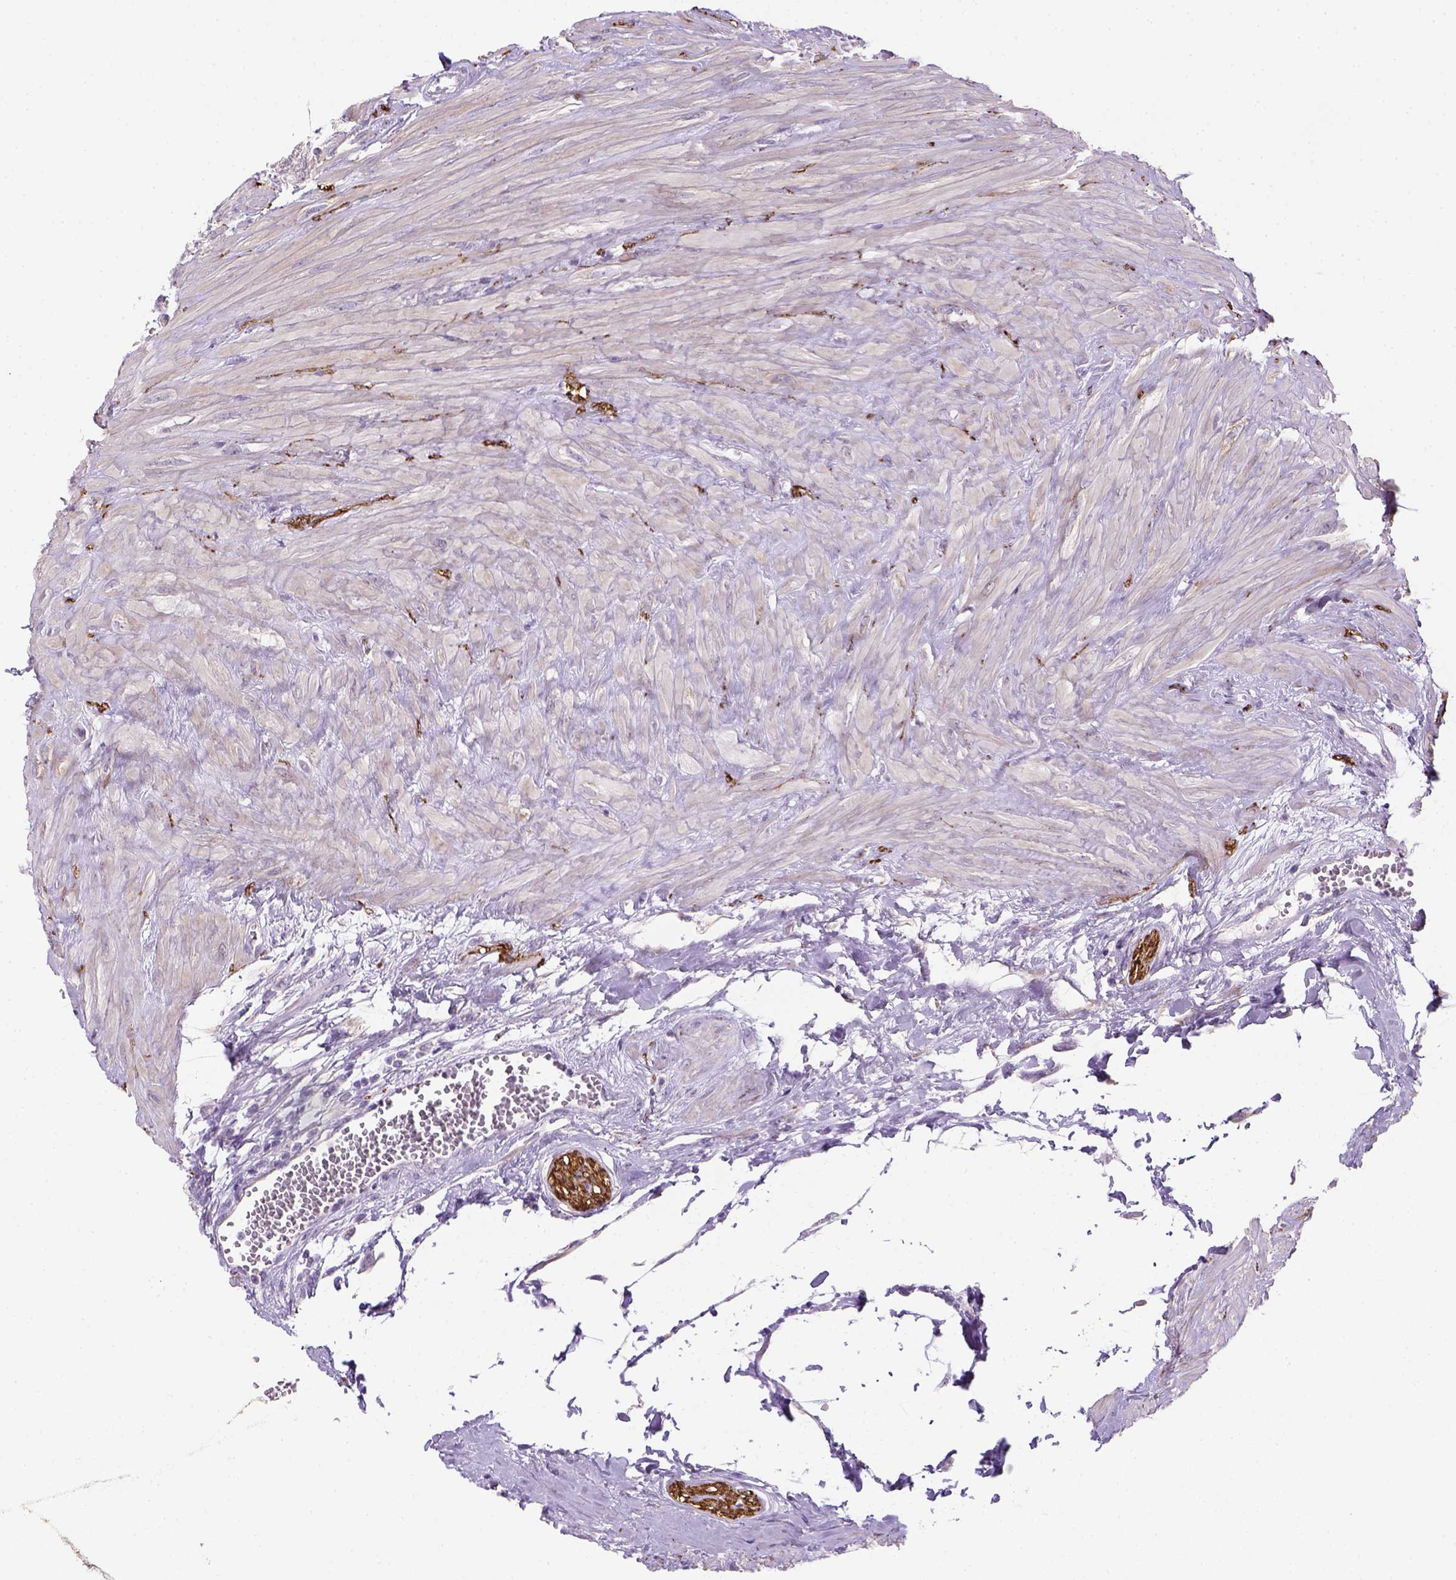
{"staining": {"intensity": "negative", "quantity": "none", "location": "none"}, "tissue": "seminal vesicle", "cell_type": "Glandular cells", "image_type": "normal", "snomed": [{"axis": "morphology", "description": "Normal tissue, NOS"}, {"axis": "morphology", "description": "Urothelial carcinoma, NOS"}, {"axis": "topography", "description": "Urinary bladder"}, {"axis": "topography", "description": "Seminal veicle"}], "caption": "DAB immunohistochemical staining of benign human seminal vesicle displays no significant staining in glandular cells. The staining is performed using DAB brown chromogen with nuclei counter-stained in using hematoxylin.", "gene": "CACNB1", "patient": {"sex": "male", "age": 76}}